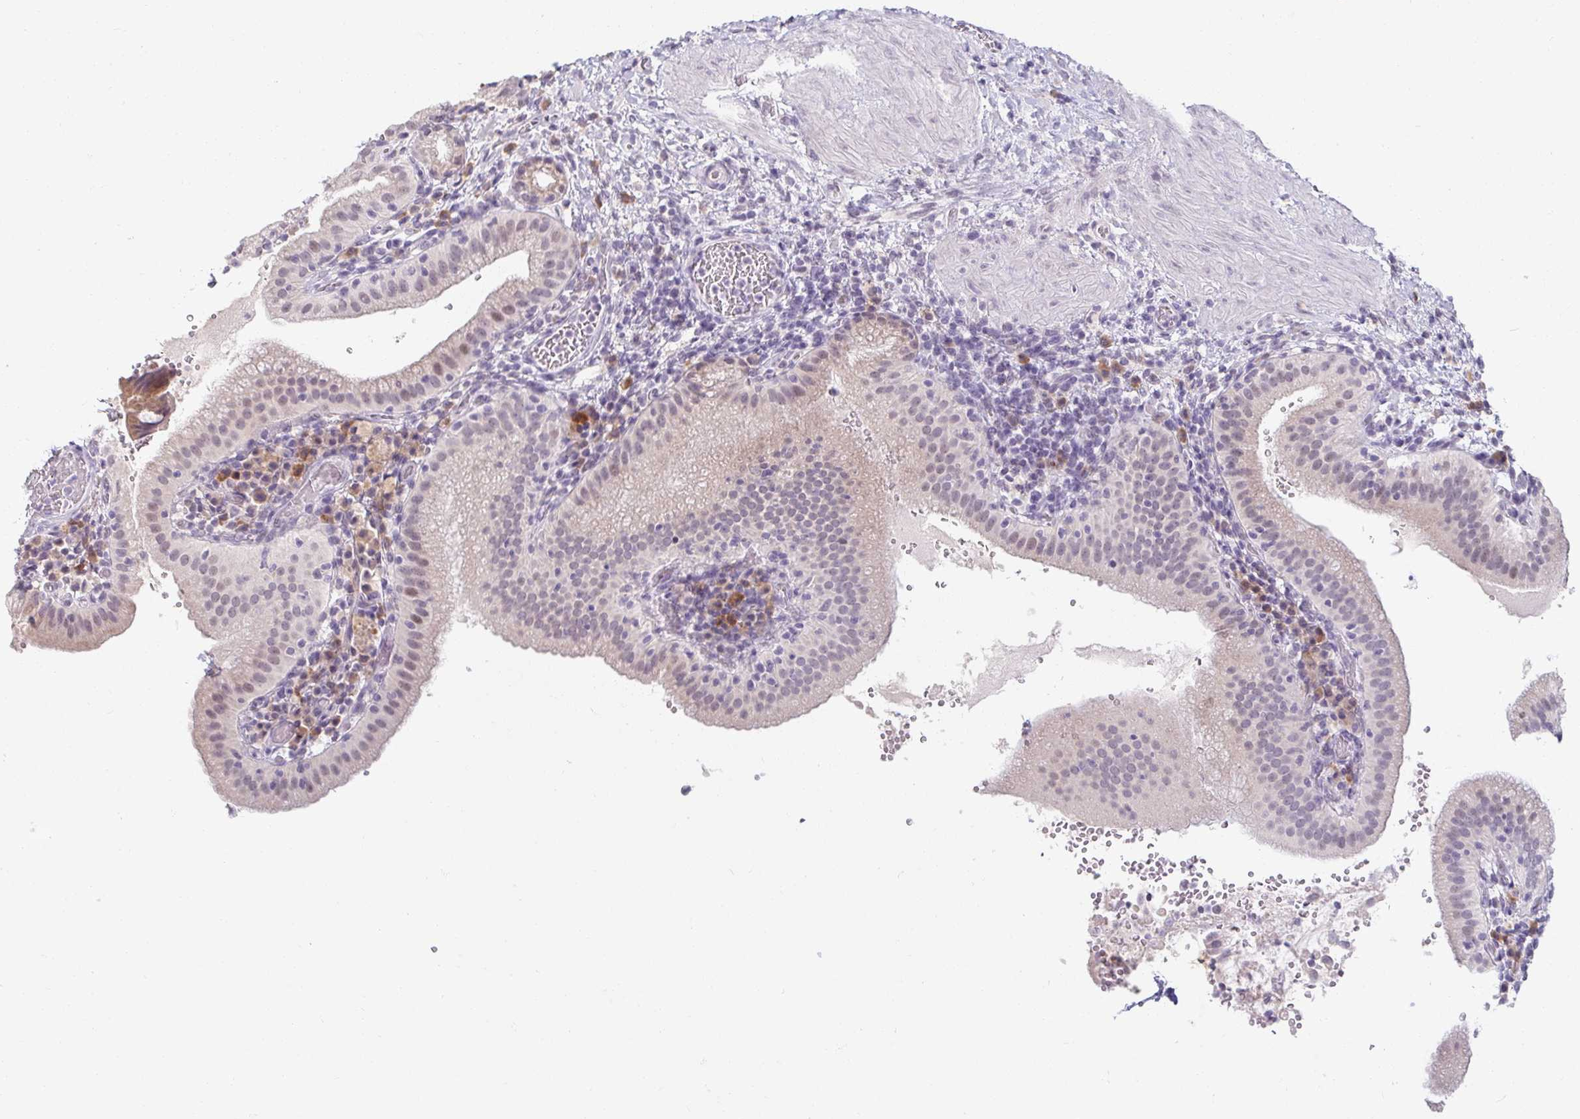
{"staining": {"intensity": "weak", "quantity": "<25%", "location": "nuclear"}, "tissue": "gallbladder", "cell_type": "Glandular cells", "image_type": "normal", "snomed": [{"axis": "morphology", "description": "Normal tissue, NOS"}, {"axis": "topography", "description": "Gallbladder"}], "caption": "Glandular cells show no significant positivity in benign gallbladder. Brightfield microscopy of IHC stained with DAB (brown) and hematoxylin (blue), captured at high magnification.", "gene": "DDN", "patient": {"sex": "male", "age": 26}}